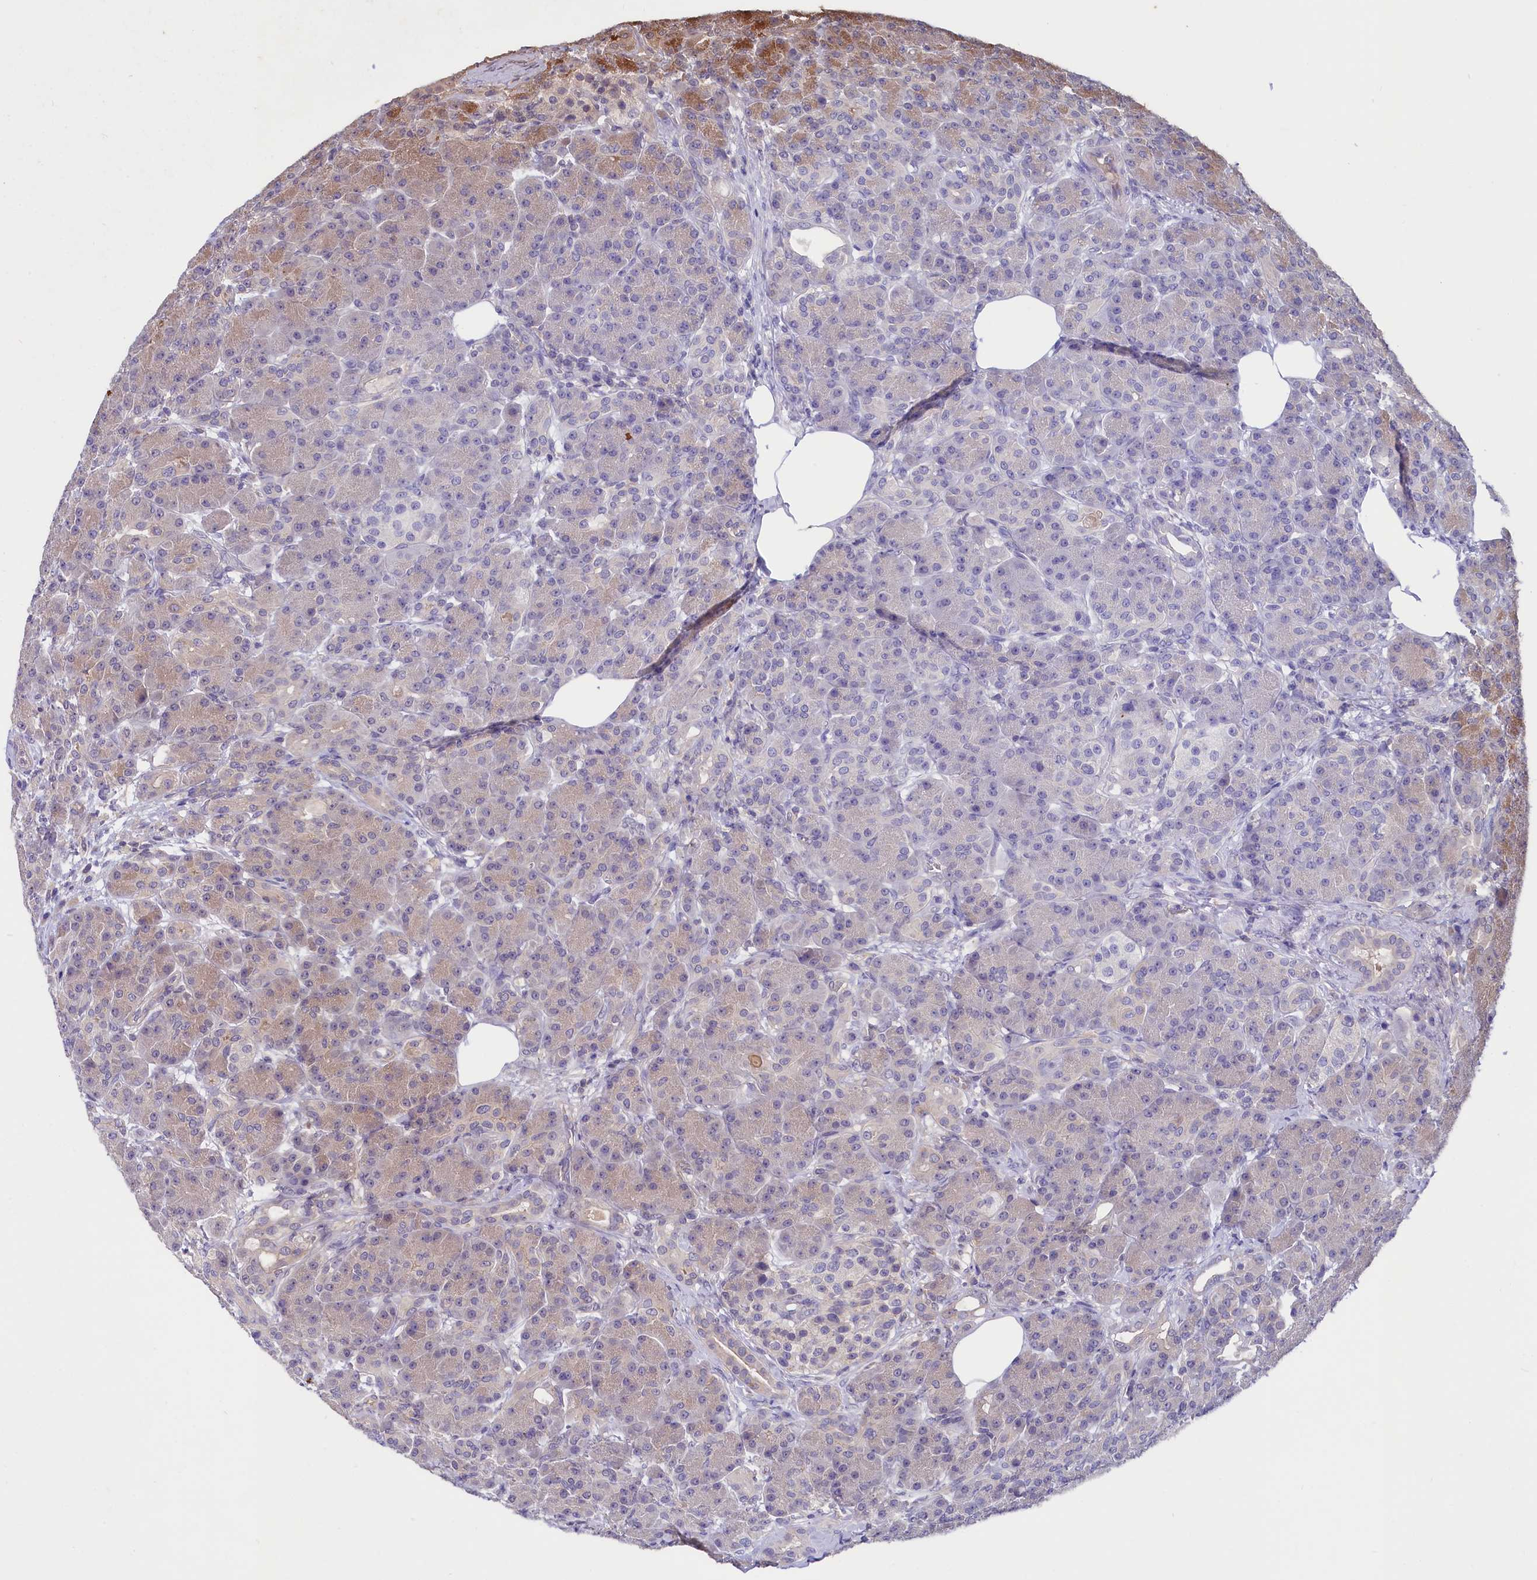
{"staining": {"intensity": "negative", "quantity": "none", "location": "none"}, "tissue": "pancreas", "cell_type": "Exocrine glandular cells", "image_type": "normal", "snomed": [{"axis": "morphology", "description": "Normal tissue, NOS"}, {"axis": "topography", "description": "Pancreas"}], "caption": "This is an IHC image of unremarkable pancreas. There is no positivity in exocrine glandular cells.", "gene": "RPUSD3", "patient": {"sex": "male", "age": 63}}